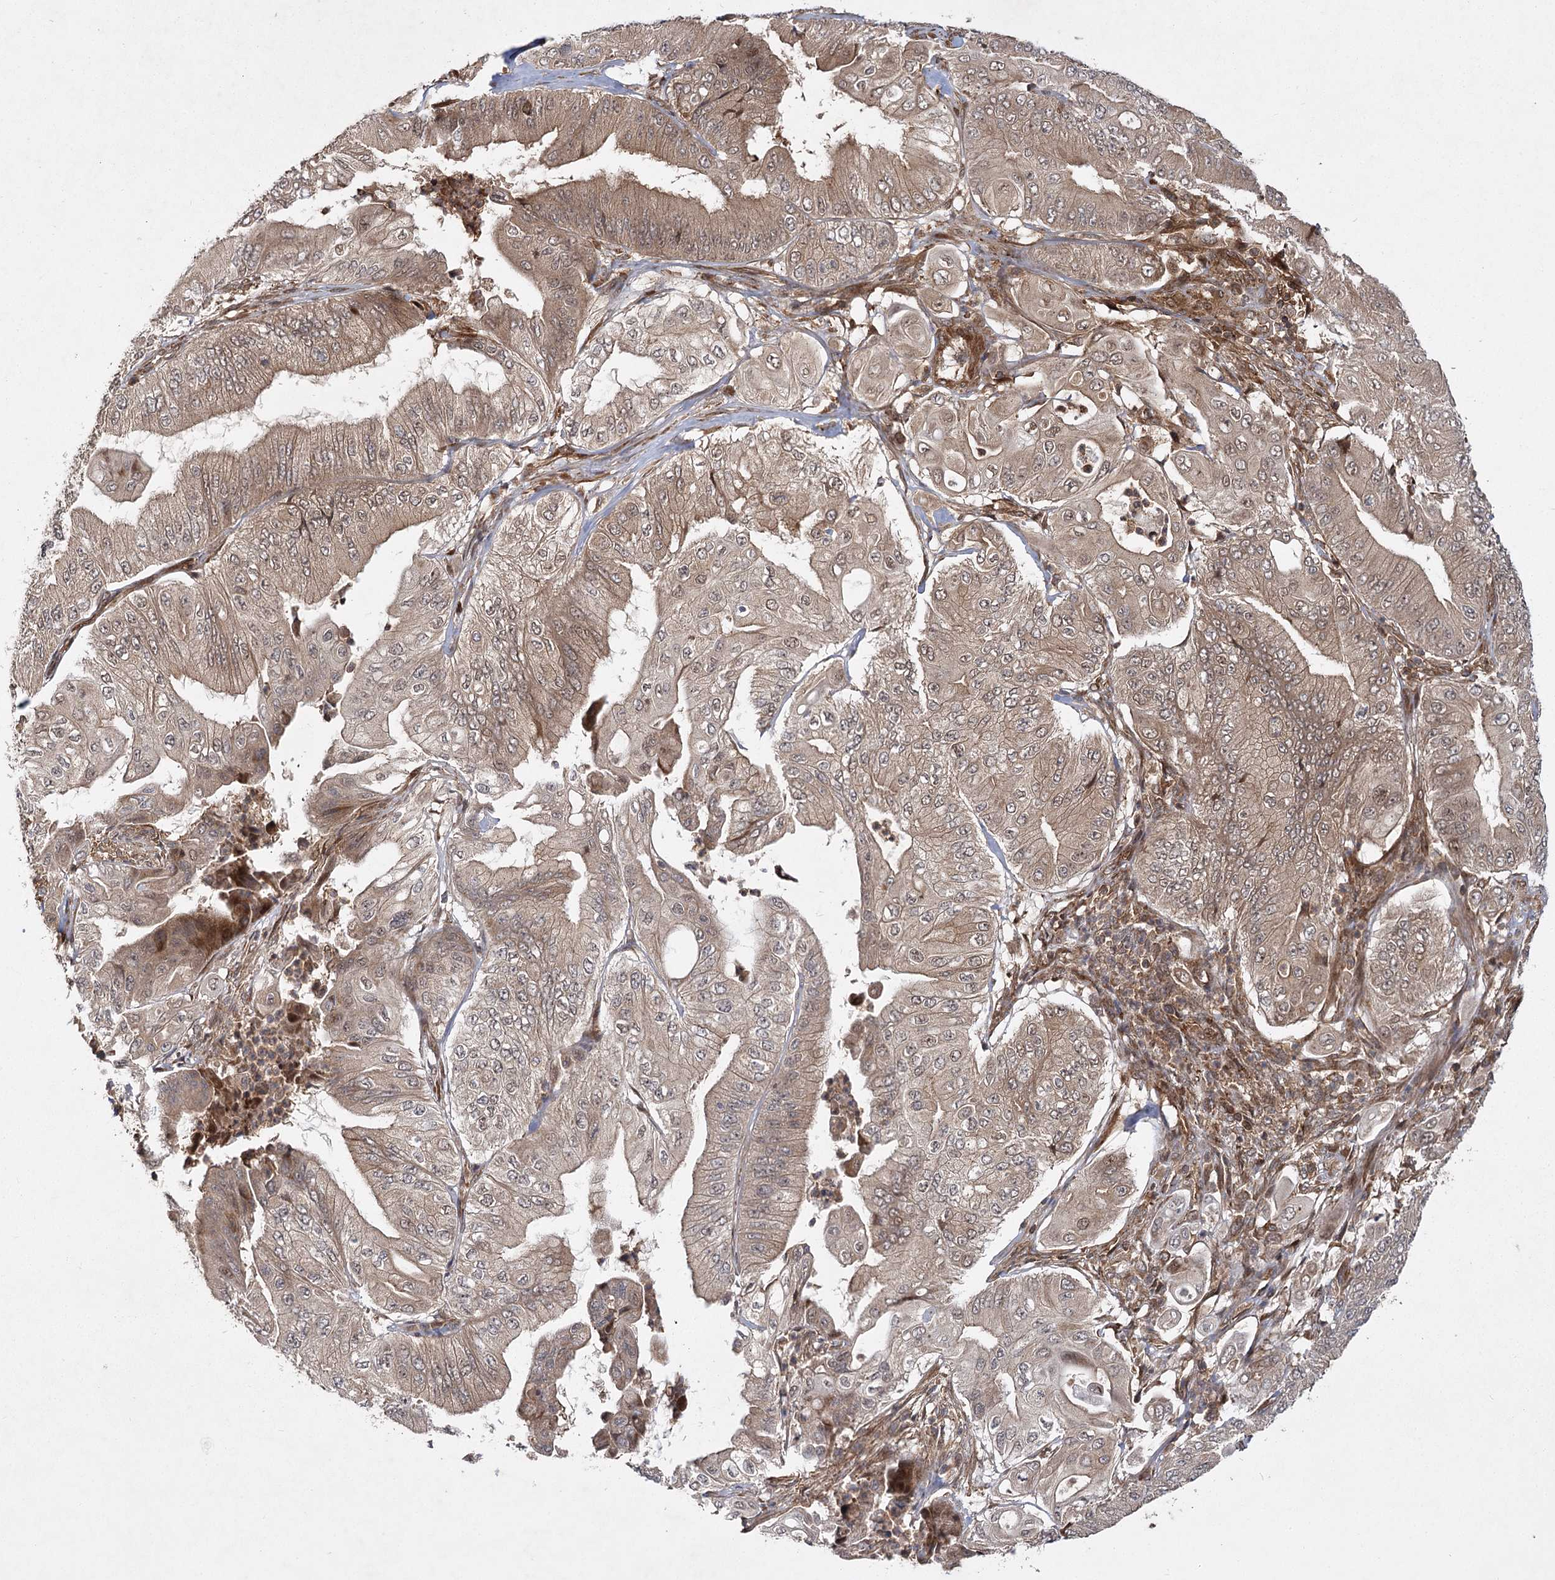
{"staining": {"intensity": "weak", "quantity": ">75%", "location": "cytoplasmic/membranous"}, "tissue": "pancreatic cancer", "cell_type": "Tumor cells", "image_type": "cancer", "snomed": [{"axis": "morphology", "description": "Adenocarcinoma, NOS"}, {"axis": "topography", "description": "Pancreas"}], "caption": "Adenocarcinoma (pancreatic) was stained to show a protein in brown. There is low levels of weak cytoplasmic/membranous expression in about >75% of tumor cells.", "gene": "MDFIC", "patient": {"sex": "female", "age": 77}}